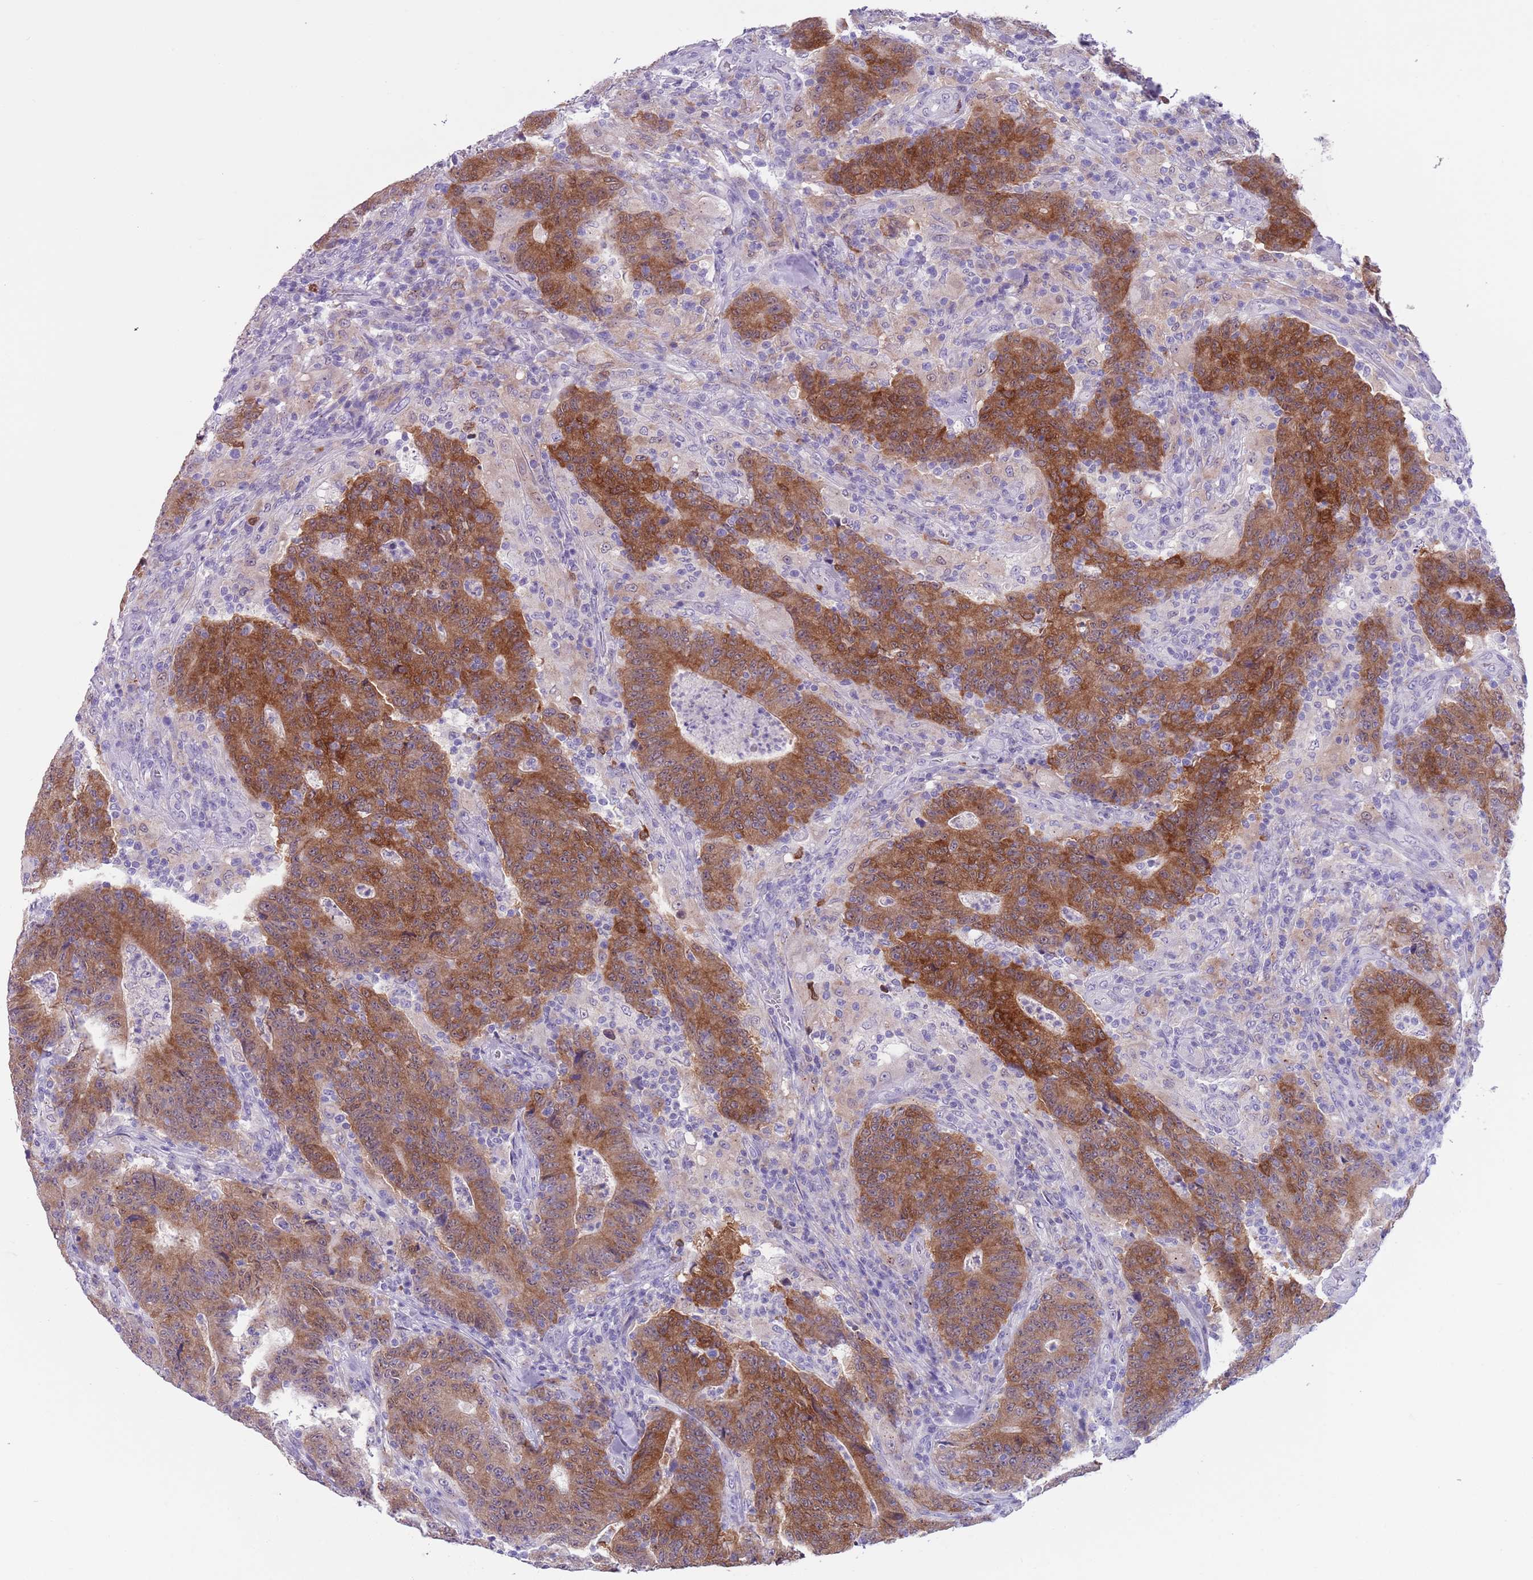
{"staining": {"intensity": "strong", "quantity": ">75%", "location": "cytoplasmic/membranous"}, "tissue": "colorectal cancer", "cell_type": "Tumor cells", "image_type": "cancer", "snomed": [{"axis": "morphology", "description": "Adenocarcinoma, NOS"}, {"axis": "topography", "description": "Colon"}], "caption": "Protein expression analysis of adenocarcinoma (colorectal) demonstrates strong cytoplasmic/membranous staining in about >75% of tumor cells. The staining was performed using DAB, with brown indicating positive protein expression. Nuclei are stained blue with hematoxylin.", "gene": "PFKFB2", "patient": {"sex": "female", "age": 75}}